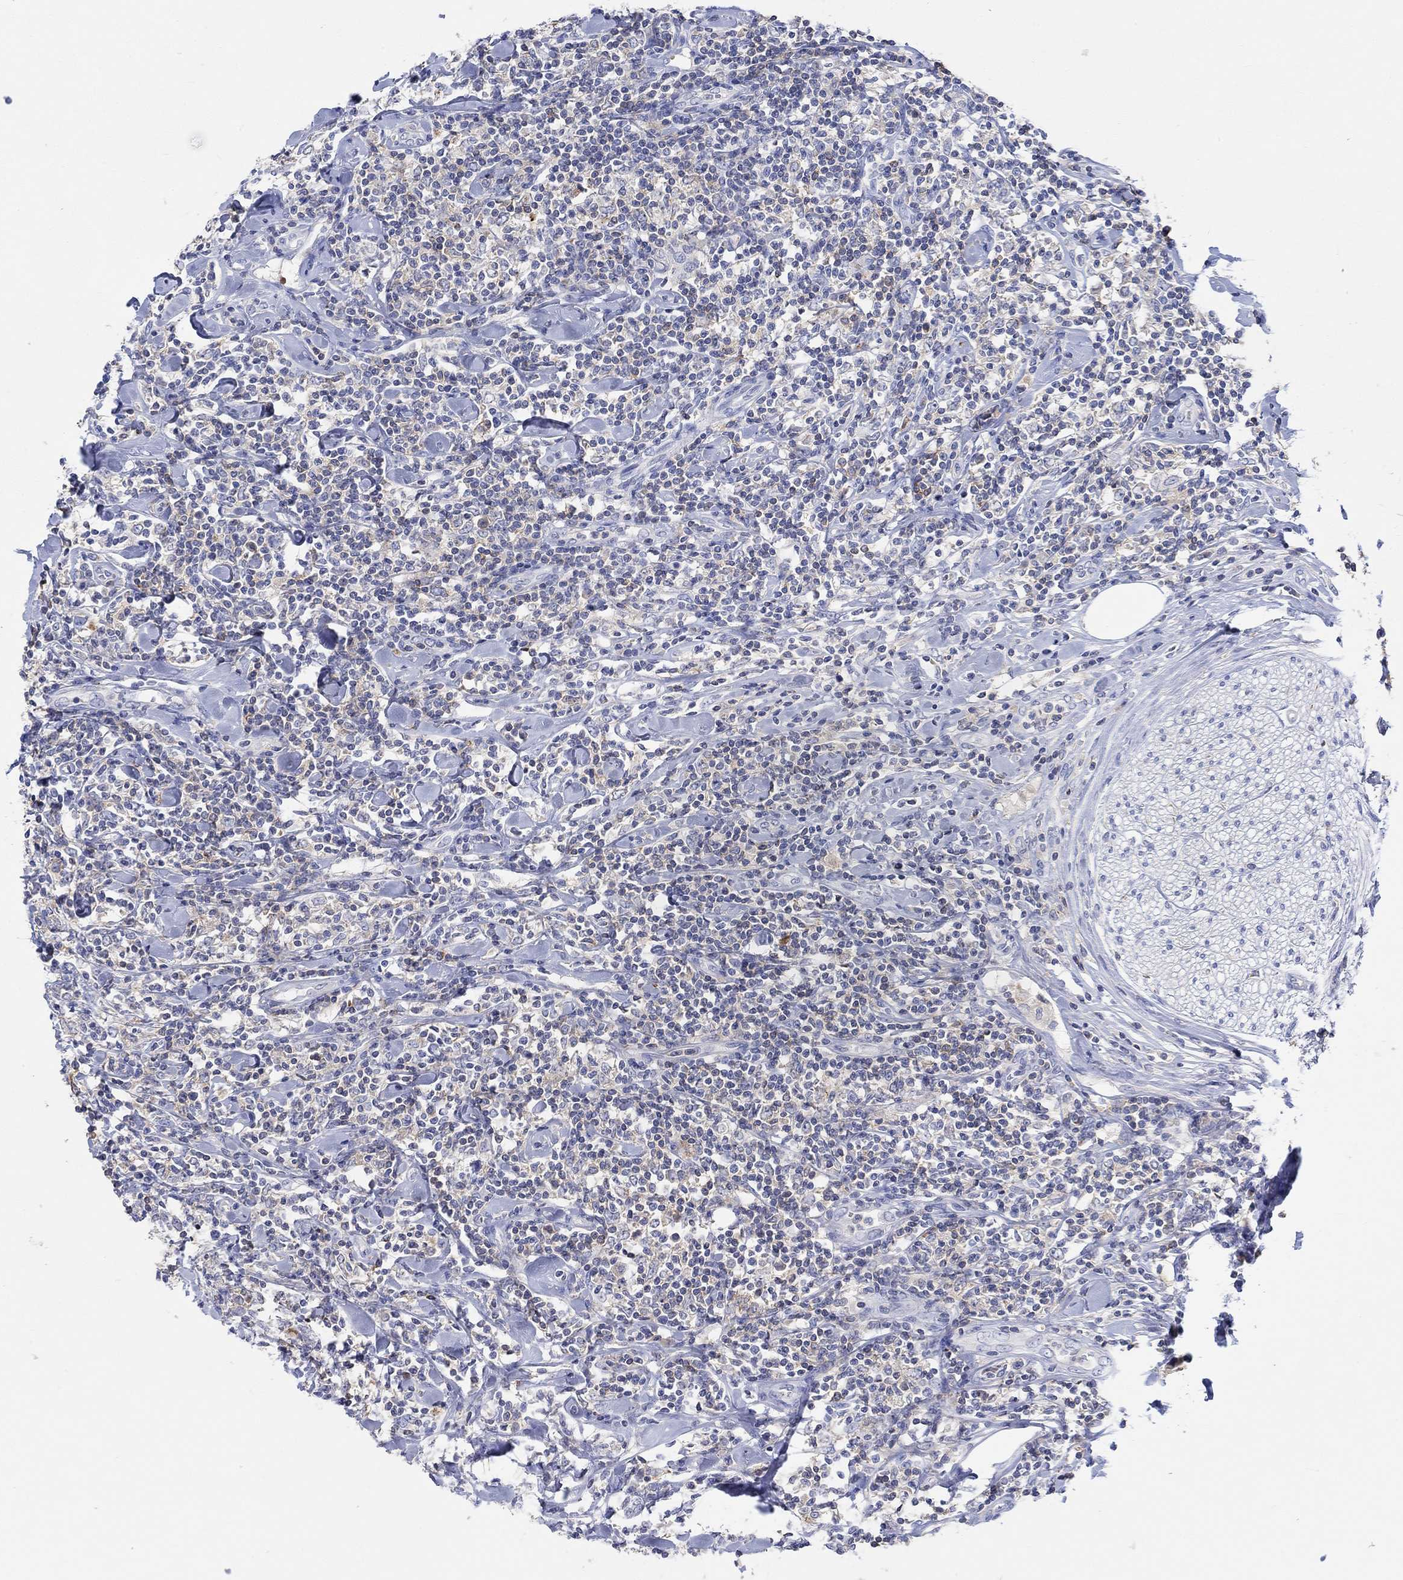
{"staining": {"intensity": "negative", "quantity": "none", "location": "none"}, "tissue": "lymphoma", "cell_type": "Tumor cells", "image_type": "cancer", "snomed": [{"axis": "morphology", "description": "Malignant lymphoma, non-Hodgkin's type, High grade"}, {"axis": "topography", "description": "Lymph node"}], "caption": "Human high-grade malignant lymphoma, non-Hodgkin's type stained for a protein using IHC shows no staining in tumor cells.", "gene": "GCM1", "patient": {"sex": "female", "age": 84}}